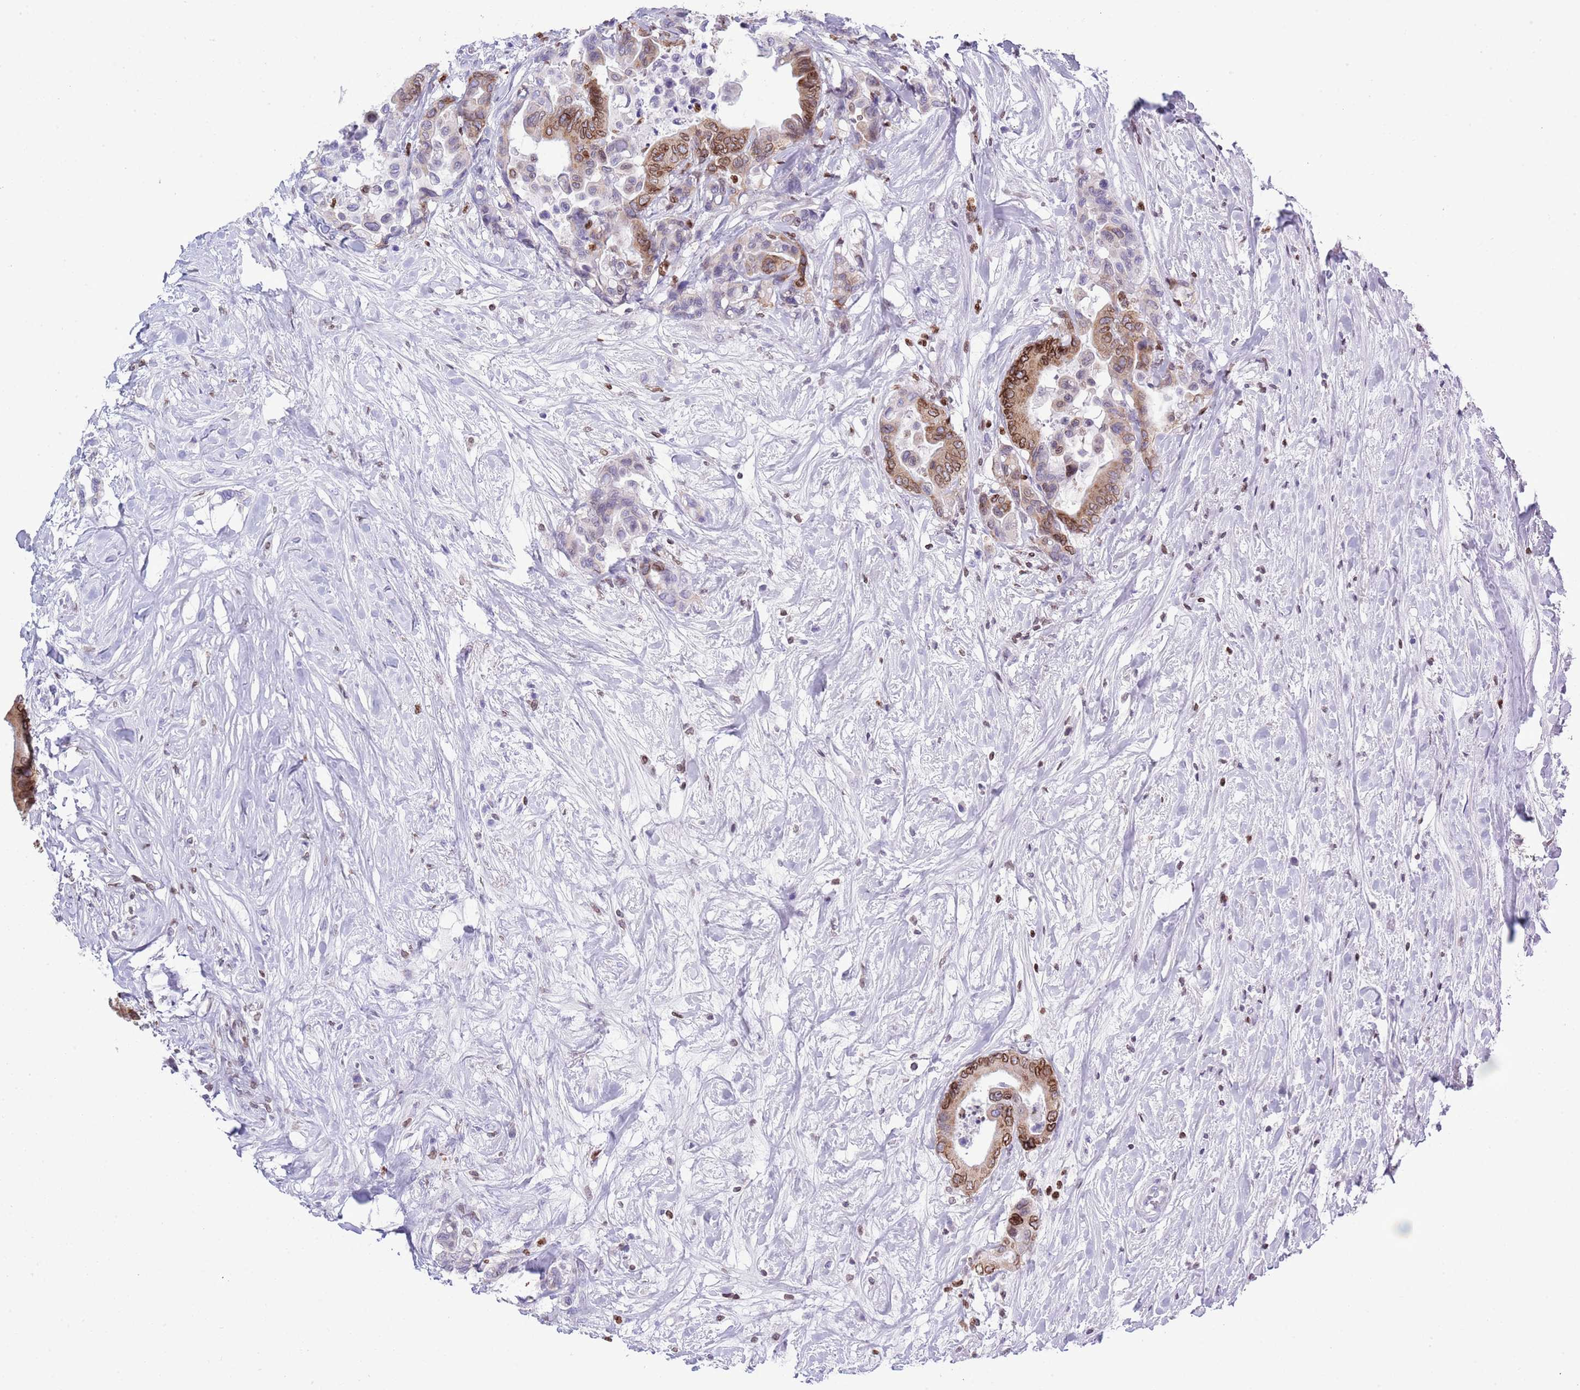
{"staining": {"intensity": "moderate", "quantity": ">75%", "location": "cytoplasmic/membranous,nuclear"}, "tissue": "colorectal cancer", "cell_type": "Tumor cells", "image_type": "cancer", "snomed": [{"axis": "morphology", "description": "Normal tissue, NOS"}, {"axis": "morphology", "description": "Adenocarcinoma, NOS"}, {"axis": "topography", "description": "Colon"}], "caption": "Immunohistochemical staining of human colorectal cancer demonstrates medium levels of moderate cytoplasmic/membranous and nuclear protein expression in about >75% of tumor cells. (DAB (3,3'-diaminobenzidine) IHC, brown staining for protein, blue staining for nuclei).", "gene": "LBR", "patient": {"sex": "male", "age": 82}}